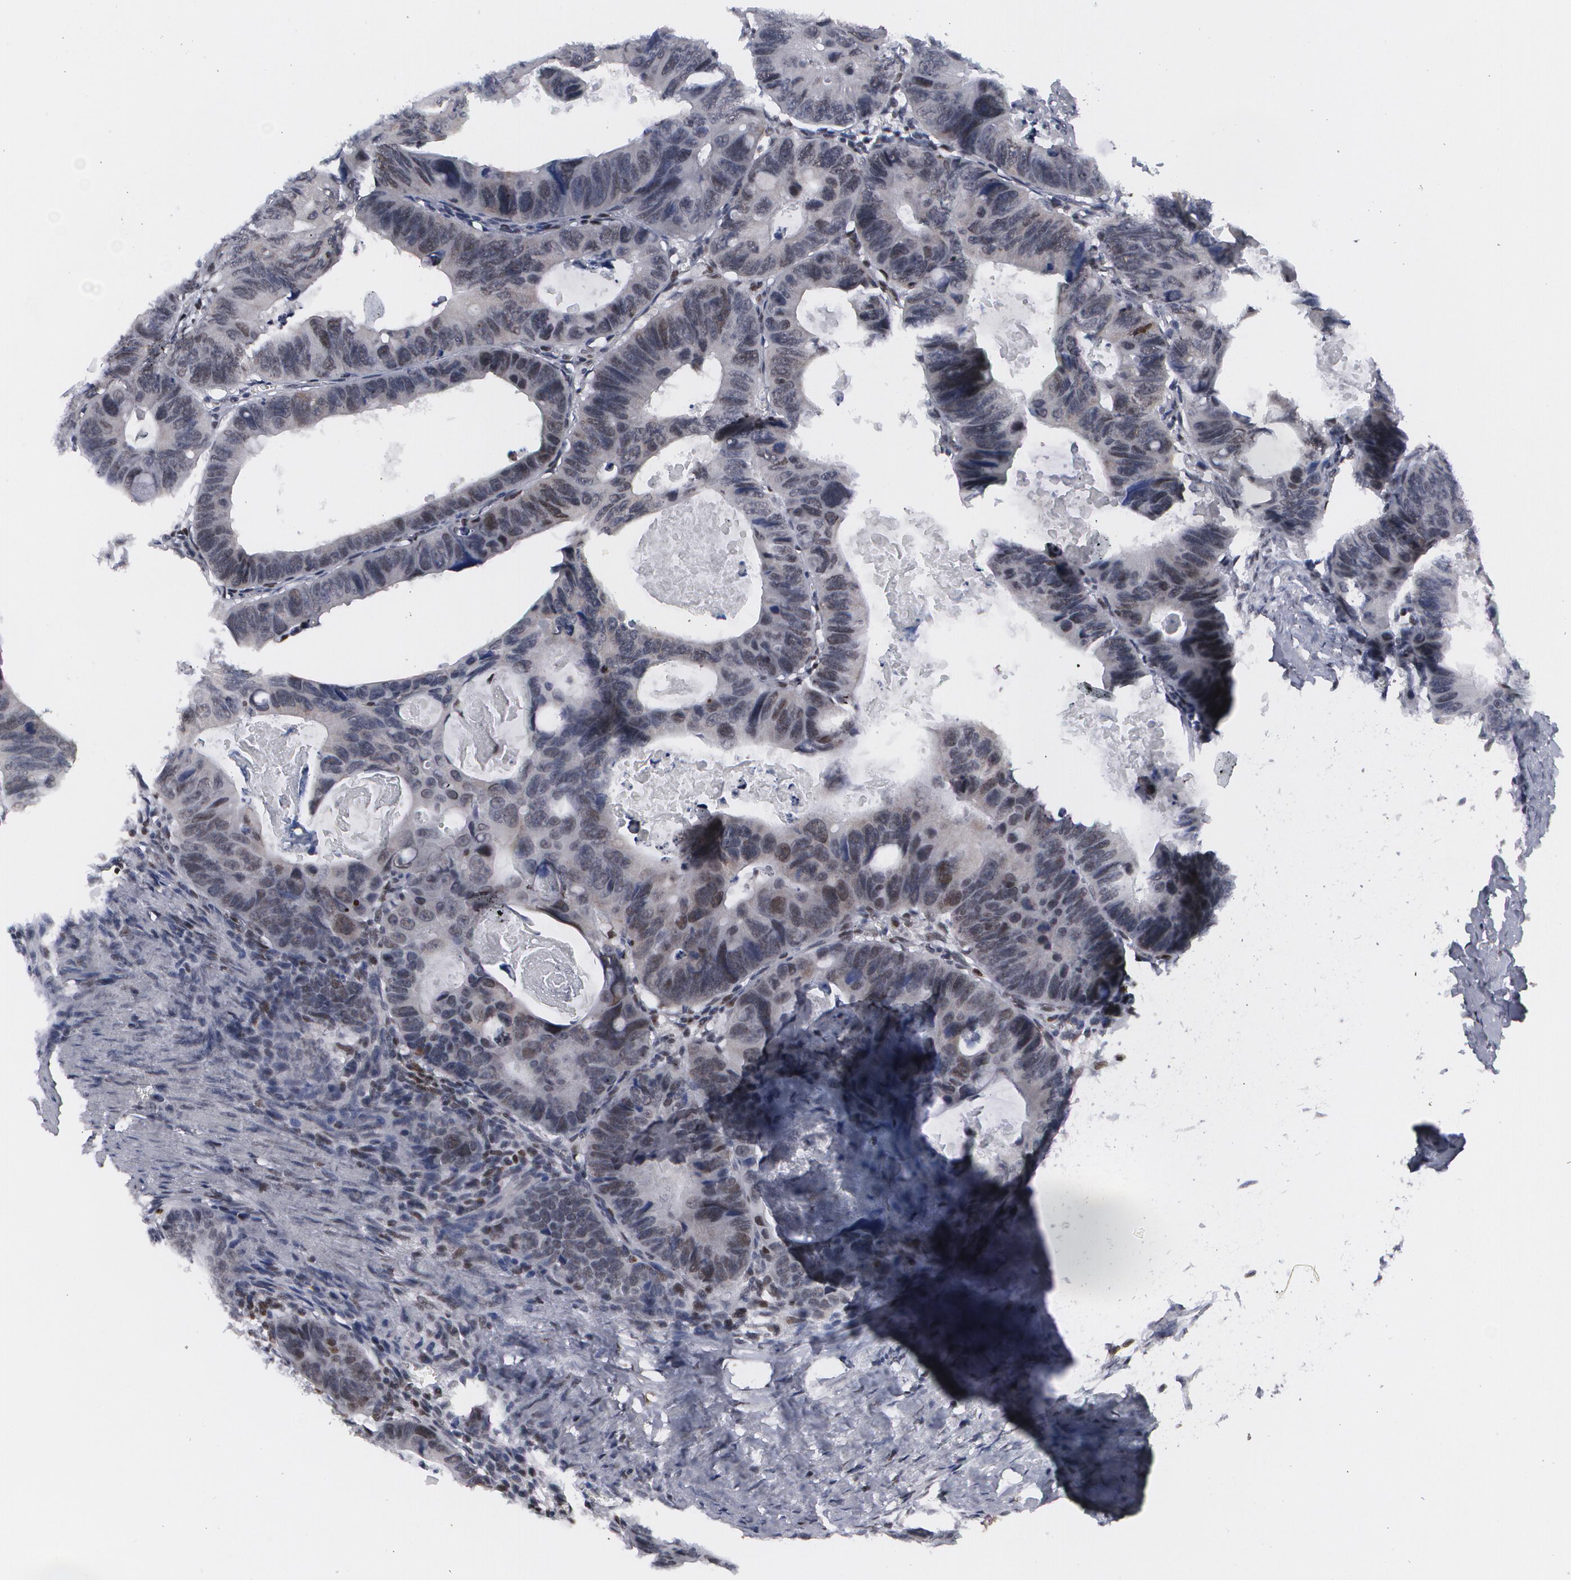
{"staining": {"intensity": "weak", "quantity": "<25%", "location": "nuclear"}, "tissue": "colorectal cancer", "cell_type": "Tumor cells", "image_type": "cancer", "snomed": [{"axis": "morphology", "description": "Adenocarcinoma, NOS"}, {"axis": "topography", "description": "Colon"}], "caption": "Tumor cells are negative for protein expression in human adenocarcinoma (colorectal).", "gene": "MCL1", "patient": {"sex": "female", "age": 55}}